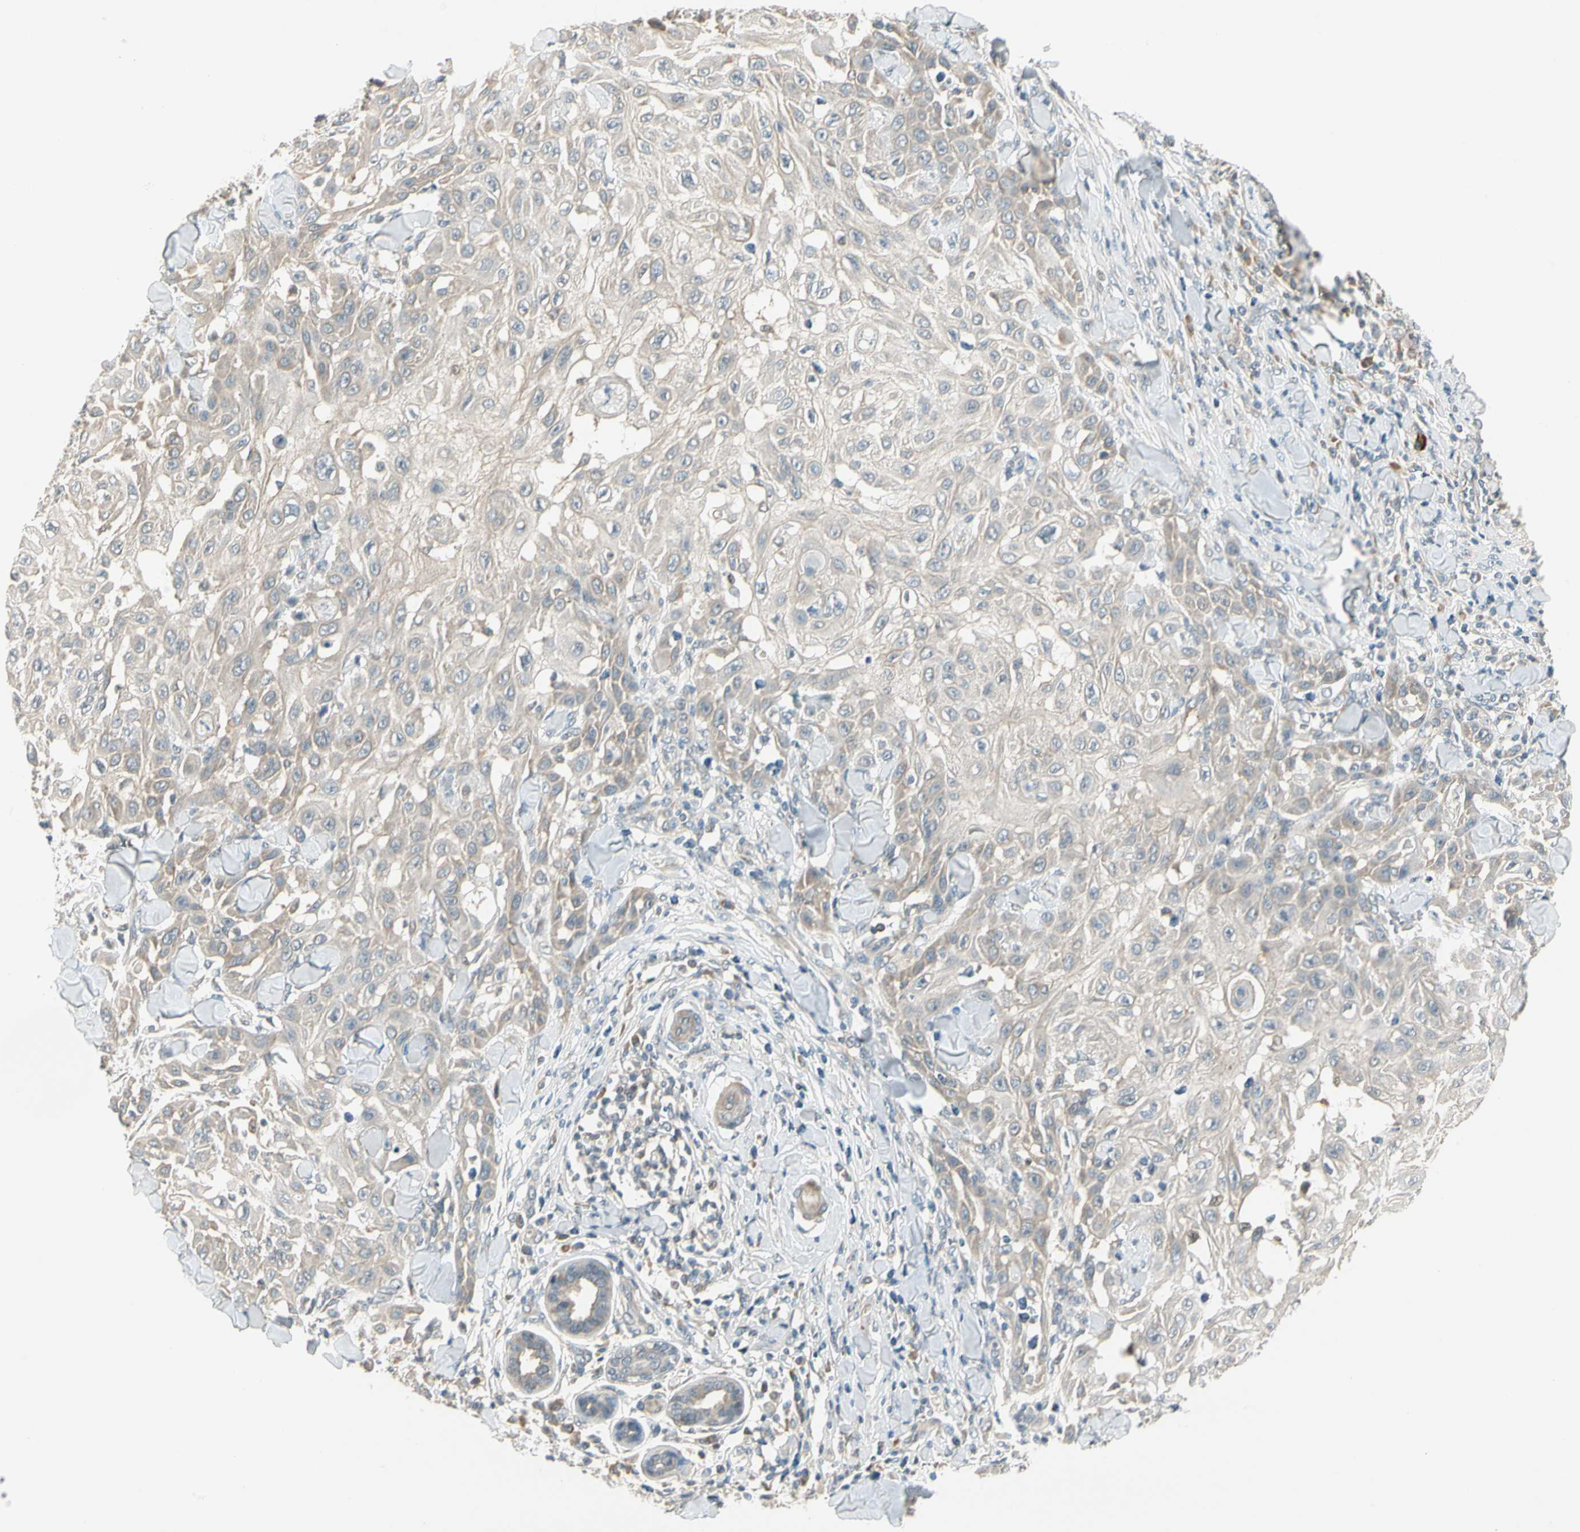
{"staining": {"intensity": "weak", "quantity": ">75%", "location": "cytoplasmic/membranous"}, "tissue": "skin cancer", "cell_type": "Tumor cells", "image_type": "cancer", "snomed": [{"axis": "morphology", "description": "Squamous cell carcinoma, NOS"}, {"axis": "topography", "description": "Skin"}], "caption": "A brown stain labels weak cytoplasmic/membranous expression of a protein in skin squamous cell carcinoma tumor cells.", "gene": "PCDHB15", "patient": {"sex": "male", "age": 24}}